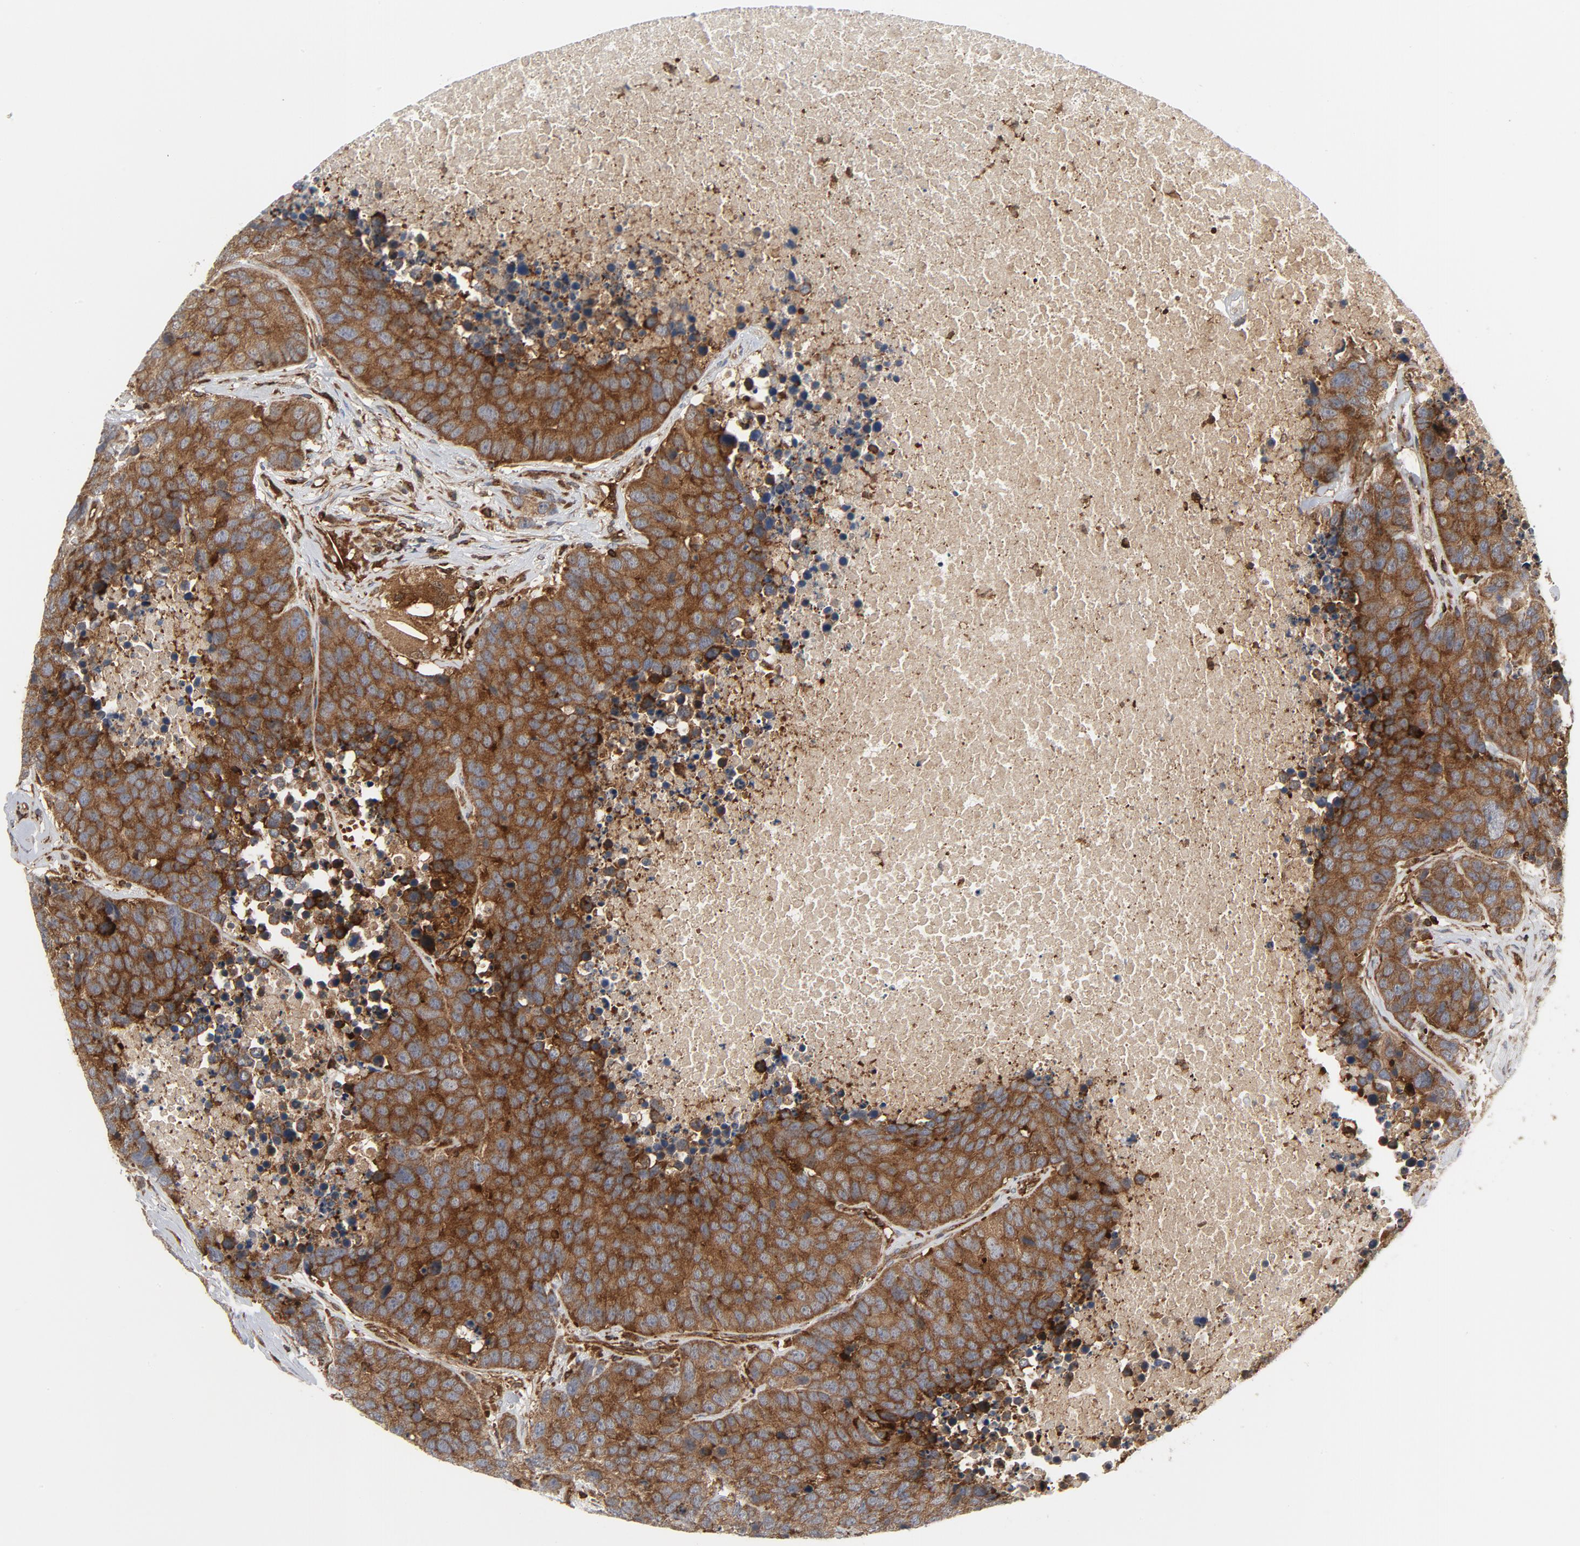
{"staining": {"intensity": "strong", "quantity": ">75%", "location": "cytoplasmic/membranous"}, "tissue": "carcinoid", "cell_type": "Tumor cells", "image_type": "cancer", "snomed": [{"axis": "morphology", "description": "Carcinoid, malignant, NOS"}, {"axis": "topography", "description": "Lung"}], "caption": "Brown immunohistochemical staining in carcinoid demonstrates strong cytoplasmic/membranous positivity in about >75% of tumor cells.", "gene": "YES1", "patient": {"sex": "male", "age": 60}}